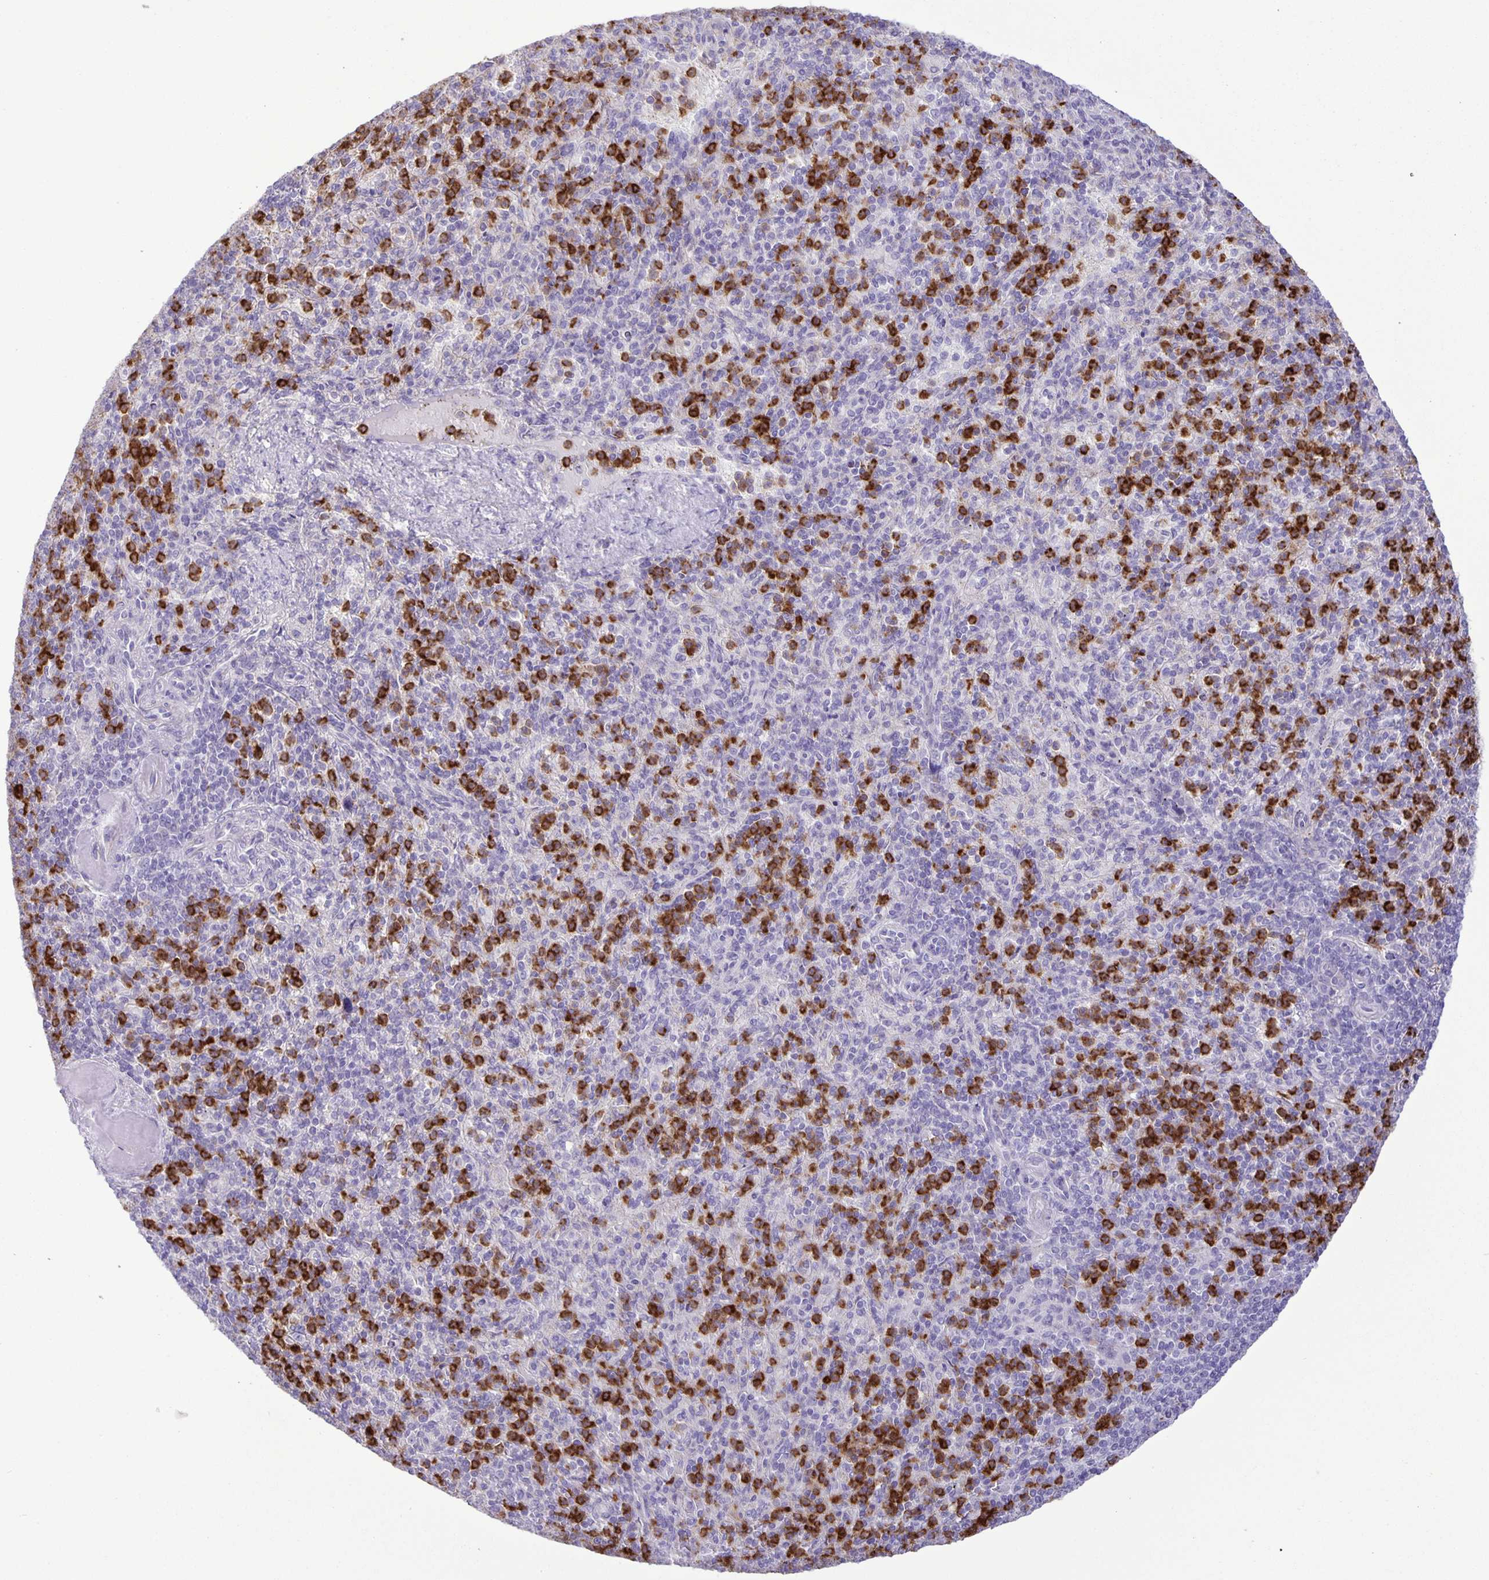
{"staining": {"intensity": "strong", "quantity": "25%-75%", "location": "cytoplasmic/membranous"}, "tissue": "spleen", "cell_type": "Cells in red pulp", "image_type": "normal", "snomed": [{"axis": "morphology", "description": "Normal tissue, NOS"}, {"axis": "topography", "description": "Spleen"}], "caption": "IHC of benign human spleen displays high levels of strong cytoplasmic/membranous expression in approximately 25%-75% of cells in red pulp.", "gene": "ADCK1", "patient": {"sex": "female", "age": 74}}